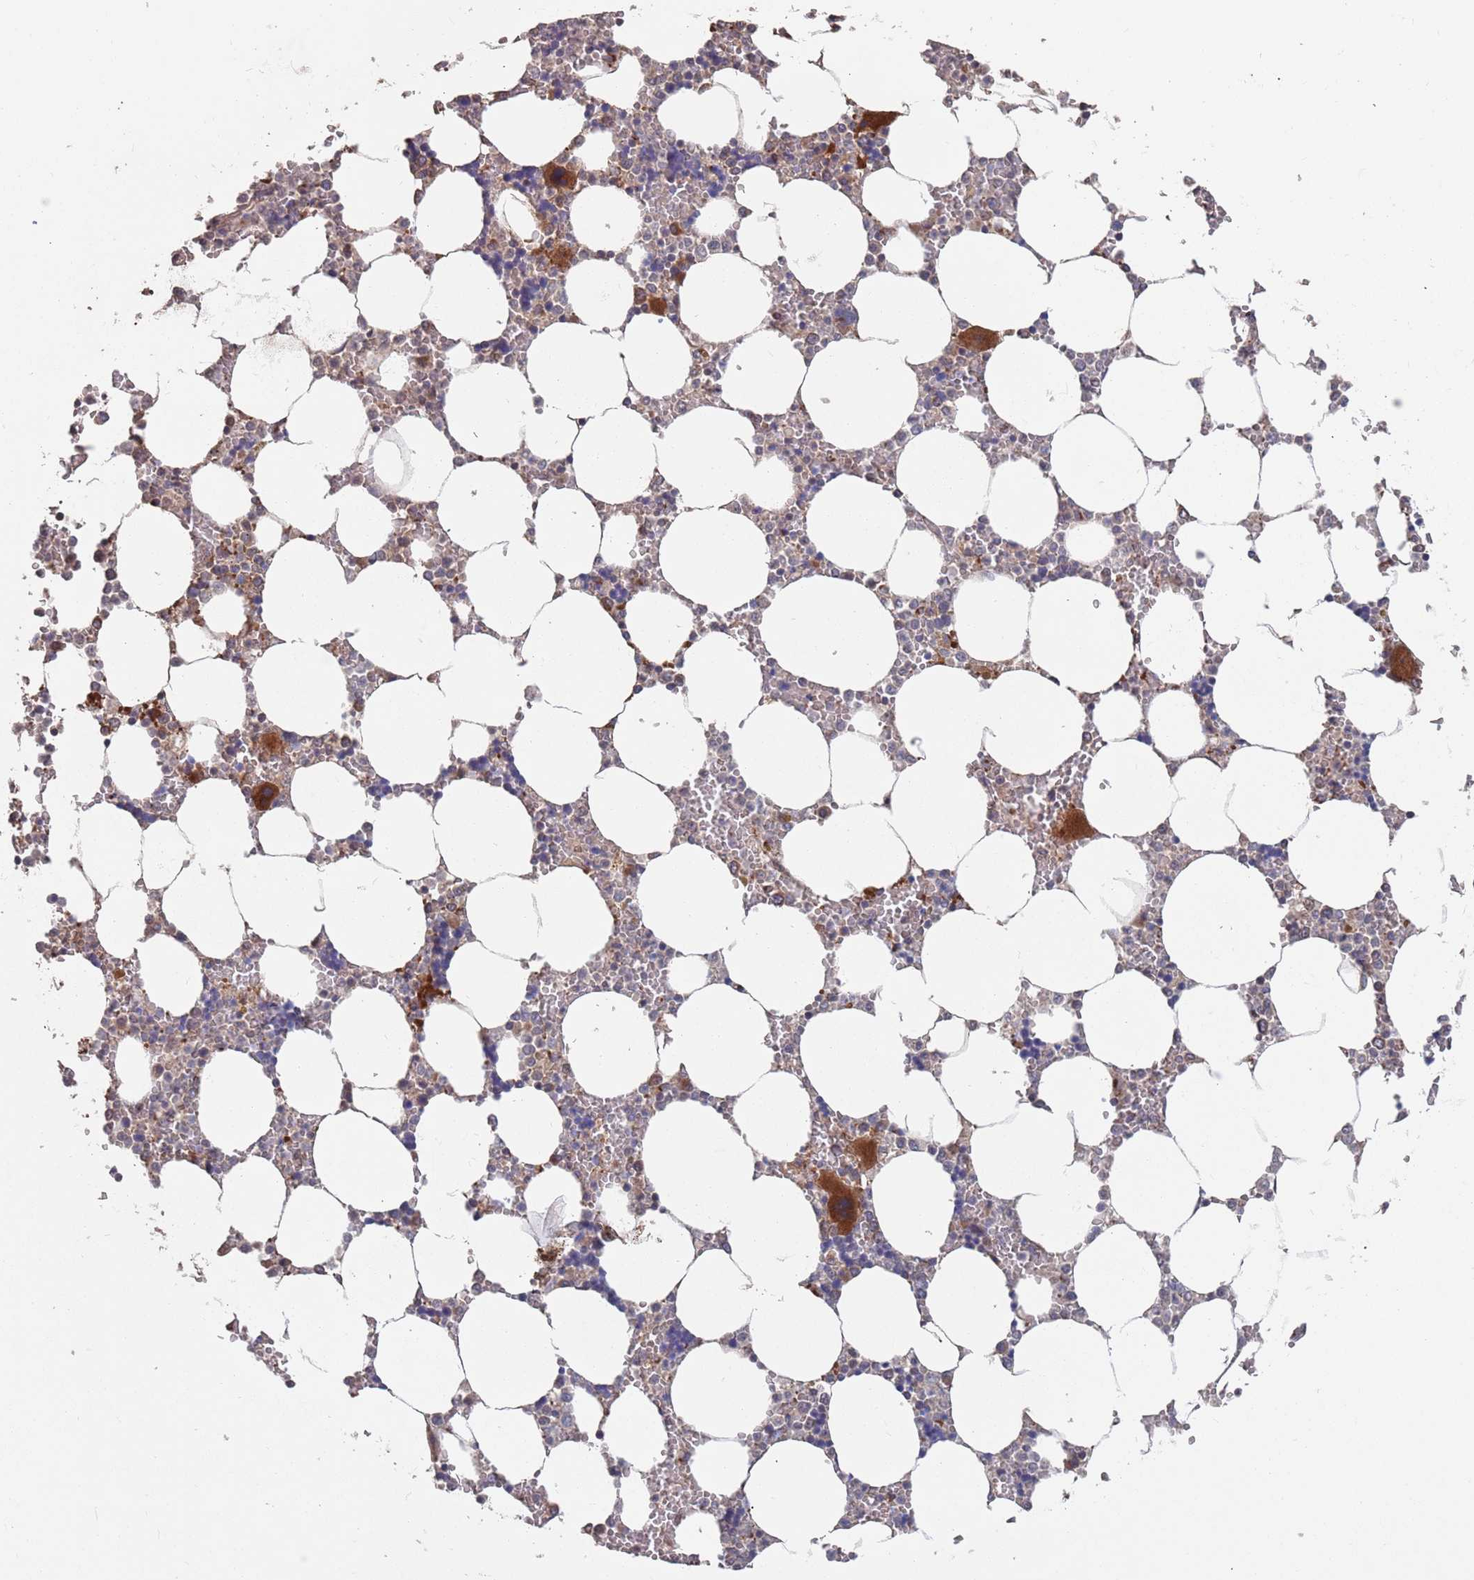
{"staining": {"intensity": "strong", "quantity": "<25%", "location": "cytoplasmic/membranous"}, "tissue": "bone marrow", "cell_type": "Hematopoietic cells", "image_type": "normal", "snomed": [{"axis": "morphology", "description": "Normal tissue, NOS"}, {"axis": "topography", "description": "Bone marrow"}], "caption": "Immunohistochemistry (IHC) (DAB (3,3'-diaminobenzidine)) staining of benign bone marrow demonstrates strong cytoplasmic/membranous protein staining in approximately <25% of hematopoietic cells.", "gene": "UNC45A", "patient": {"sex": "male", "age": 64}}